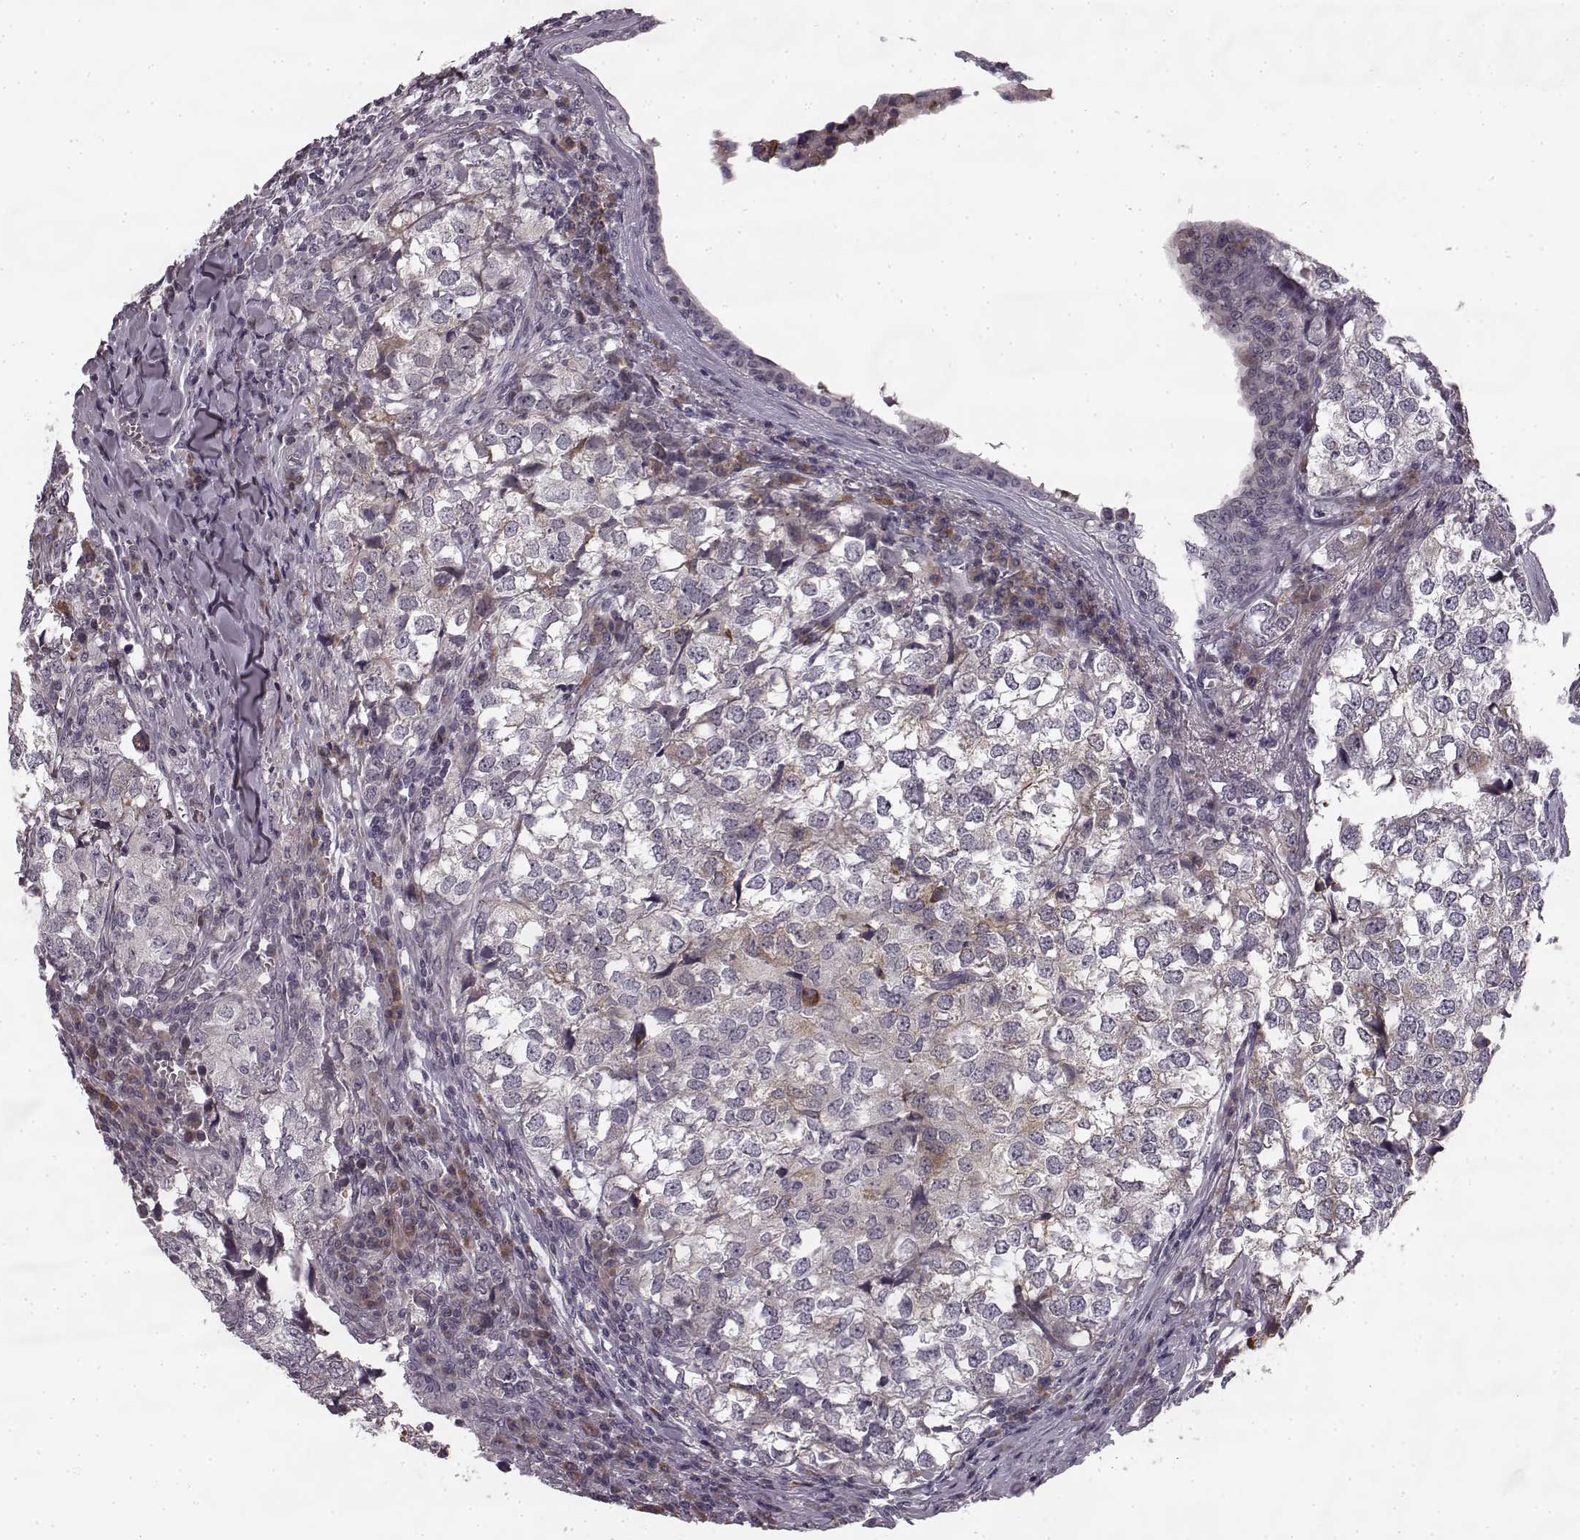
{"staining": {"intensity": "negative", "quantity": "none", "location": "none"}, "tissue": "breast cancer", "cell_type": "Tumor cells", "image_type": "cancer", "snomed": [{"axis": "morphology", "description": "Duct carcinoma"}, {"axis": "topography", "description": "Breast"}], "caption": "The histopathology image demonstrates no staining of tumor cells in breast cancer.", "gene": "FAM234B", "patient": {"sex": "female", "age": 30}}